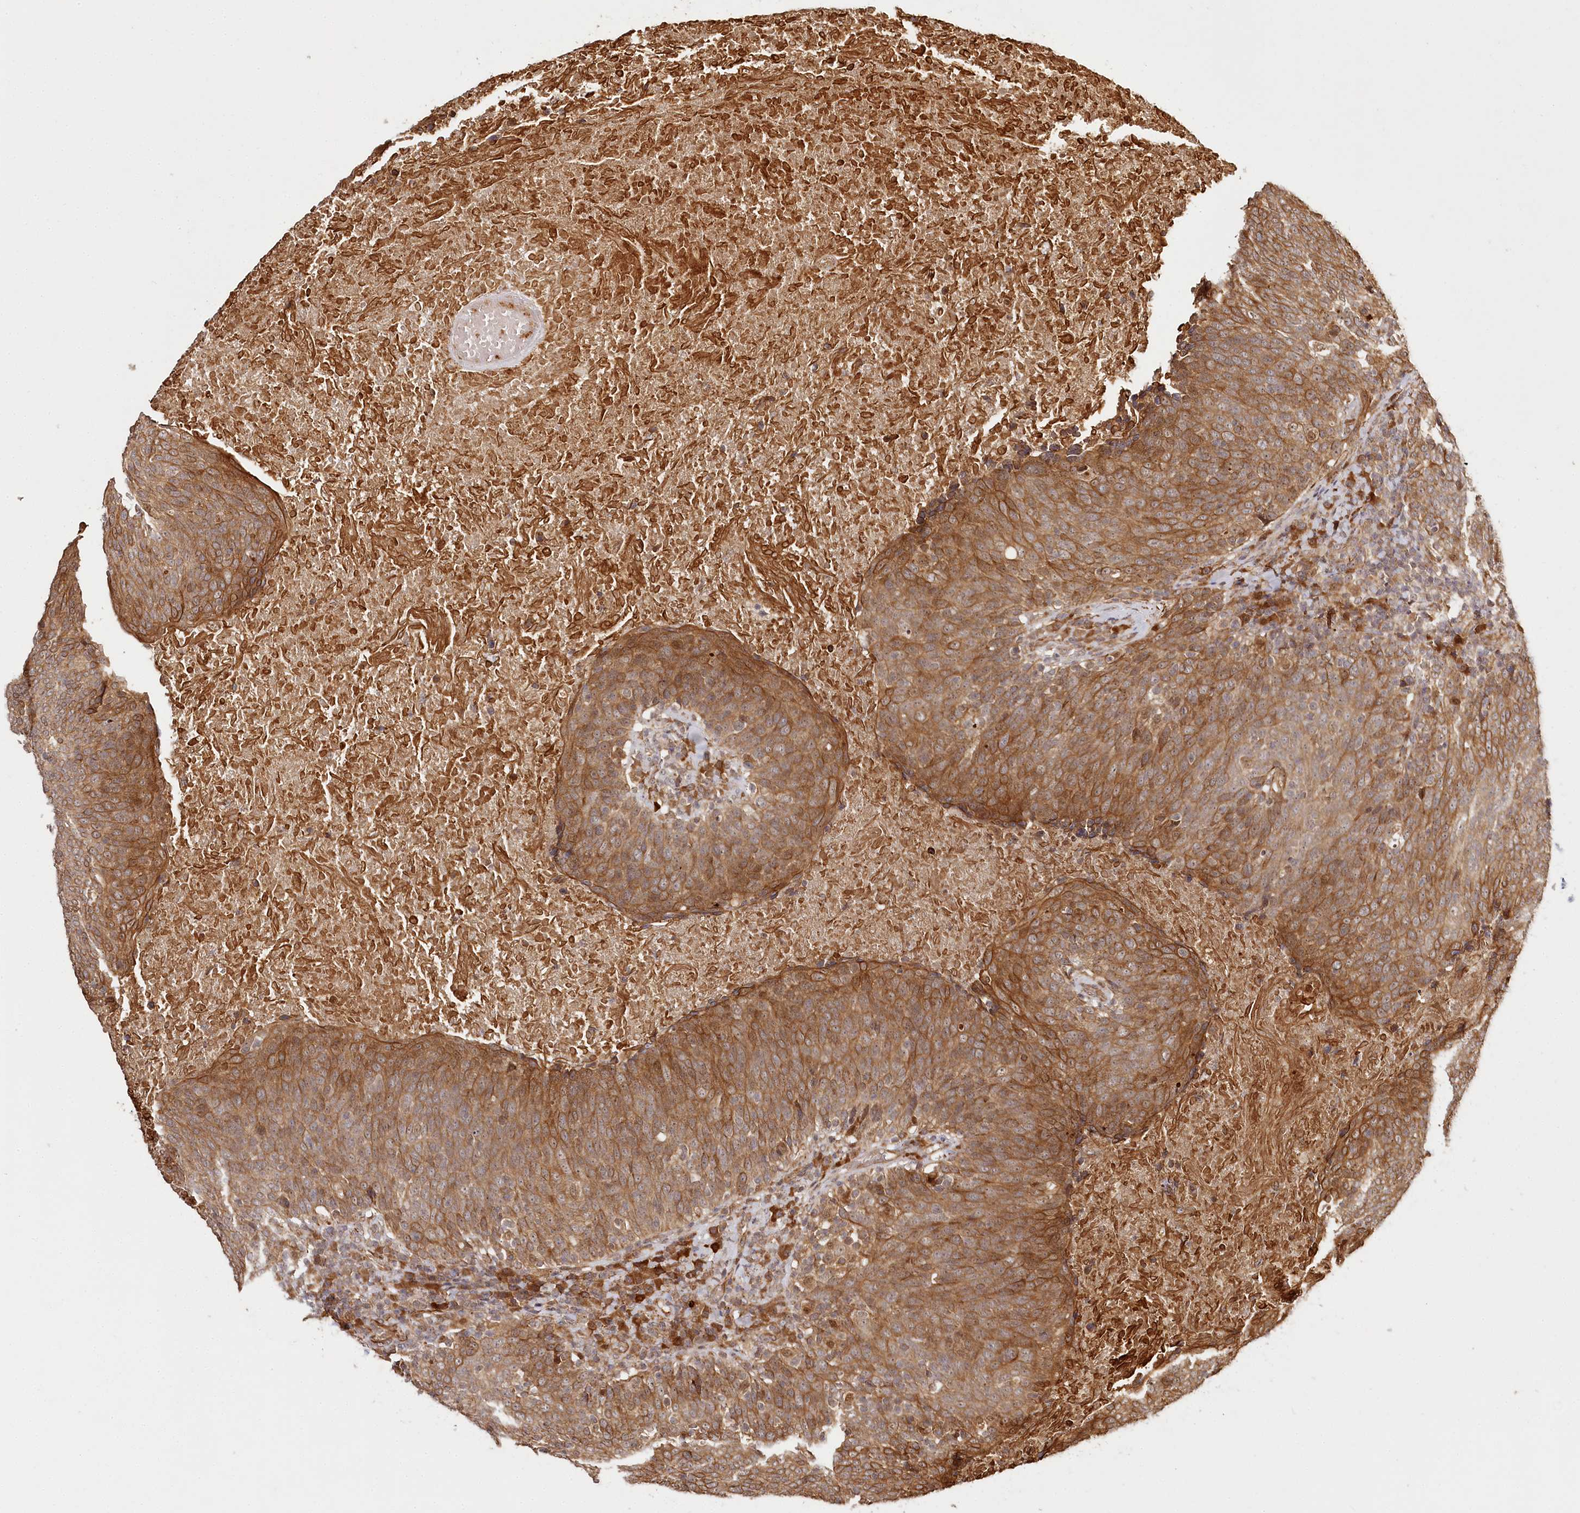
{"staining": {"intensity": "strong", "quantity": ">75%", "location": "cytoplasmic/membranous"}, "tissue": "head and neck cancer", "cell_type": "Tumor cells", "image_type": "cancer", "snomed": [{"axis": "morphology", "description": "Squamous cell carcinoma, NOS"}, {"axis": "morphology", "description": "Squamous cell carcinoma, metastatic, NOS"}, {"axis": "topography", "description": "Lymph node"}, {"axis": "topography", "description": "Head-Neck"}], "caption": "The micrograph displays immunohistochemical staining of head and neck cancer. There is strong cytoplasmic/membranous staining is identified in about >75% of tumor cells. The staining is performed using DAB (3,3'-diaminobenzidine) brown chromogen to label protein expression. The nuclei are counter-stained blue using hematoxylin.", "gene": "ULK2", "patient": {"sex": "male", "age": 62}}